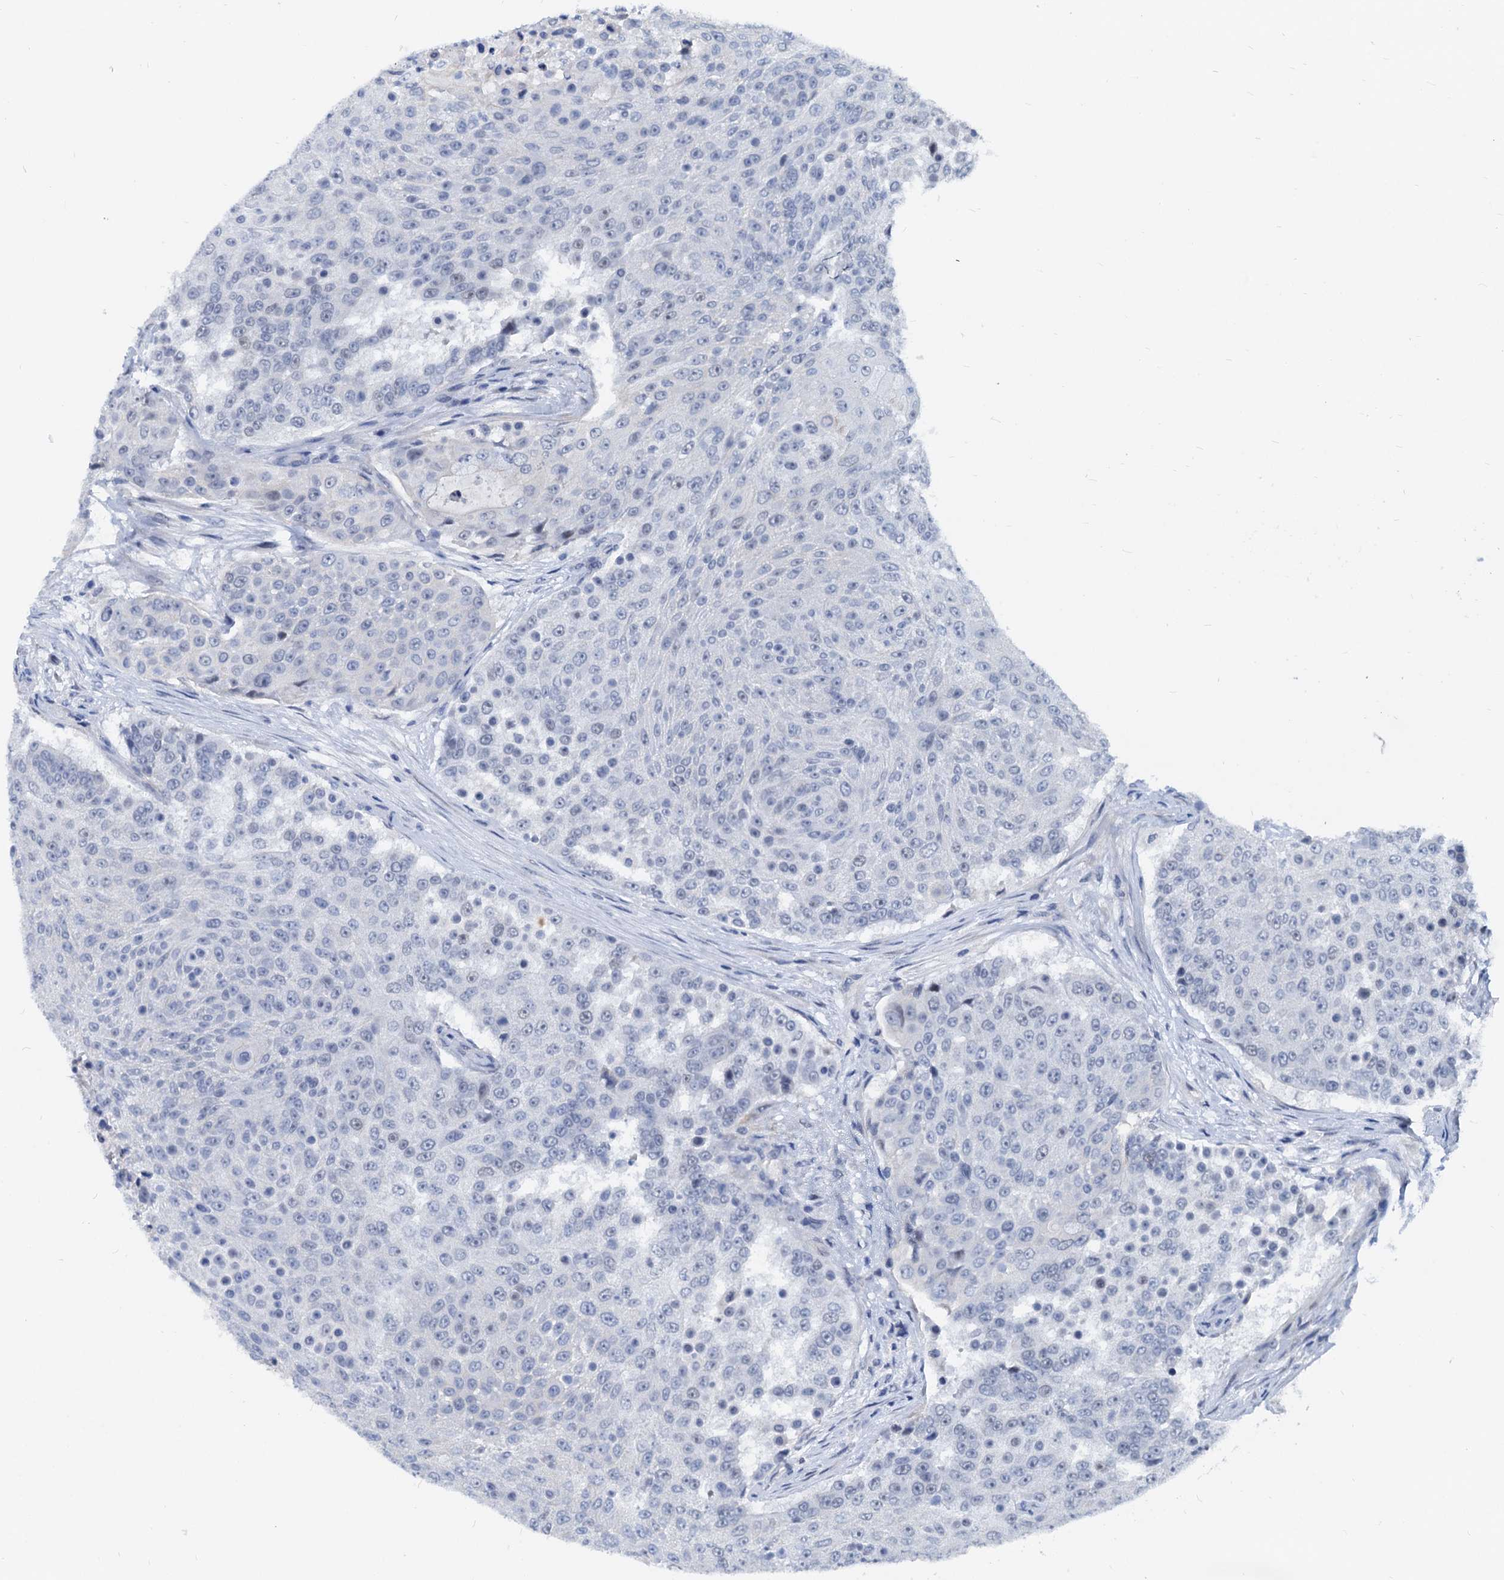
{"staining": {"intensity": "negative", "quantity": "none", "location": "none"}, "tissue": "urothelial cancer", "cell_type": "Tumor cells", "image_type": "cancer", "snomed": [{"axis": "morphology", "description": "Urothelial carcinoma, High grade"}, {"axis": "topography", "description": "Urinary bladder"}], "caption": "Tumor cells show no significant protein positivity in urothelial cancer.", "gene": "HSF2", "patient": {"sex": "female", "age": 63}}